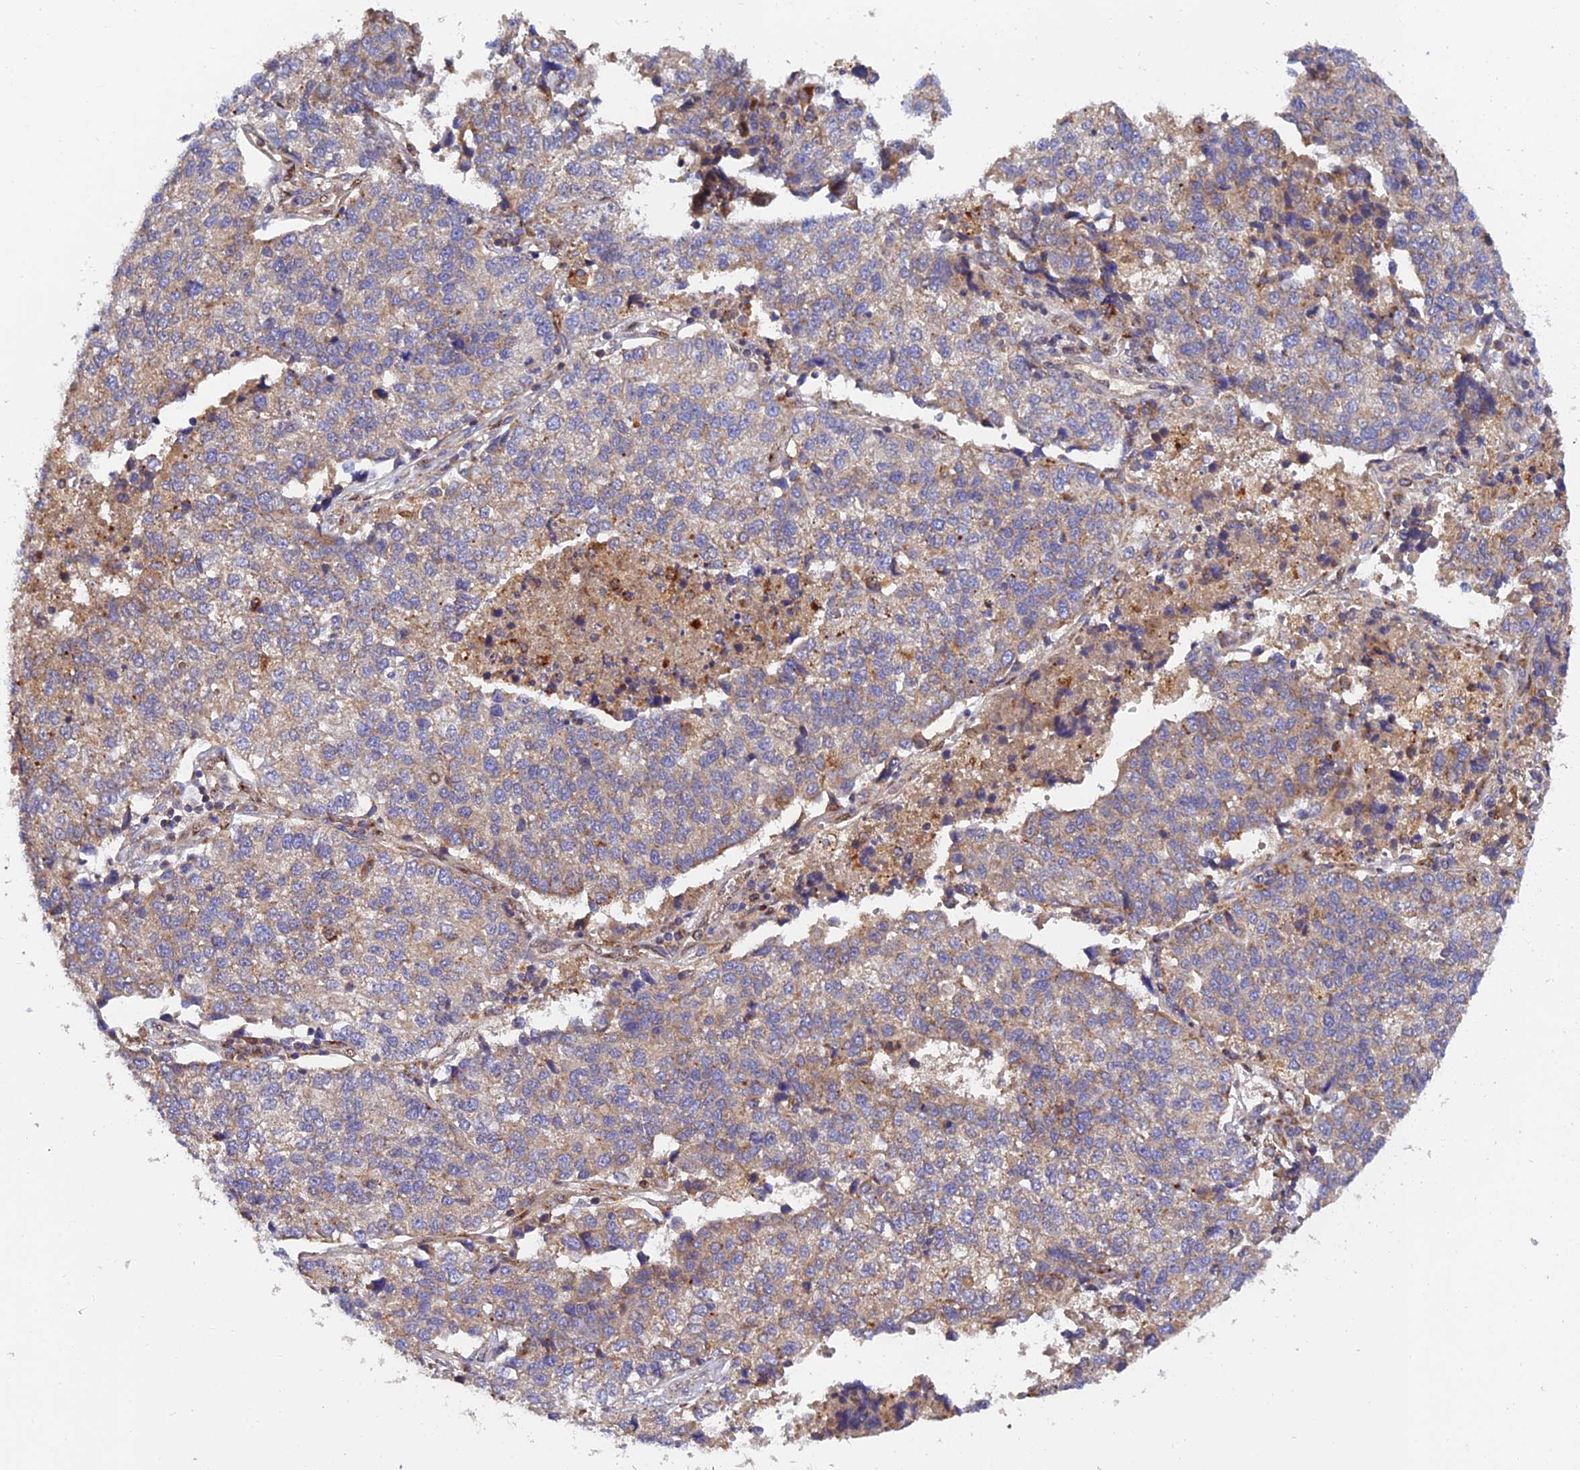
{"staining": {"intensity": "weak", "quantity": "25%-75%", "location": "cytoplasmic/membranous"}, "tissue": "lung cancer", "cell_type": "Tumor cells", "image_type": "cancer", "snomed": [{"axis": "morphology", "description": "Adenocarcinoma, NOS"}, {"axis": "topography", "description": "Lung"}], "caption": "An image of human lung cancer stained for a protein shows weak cytoplasmic/membranous brown staining in tumor cells.", "gene": "PODNL1", "patient": {"sex": "male", "age": 49}}